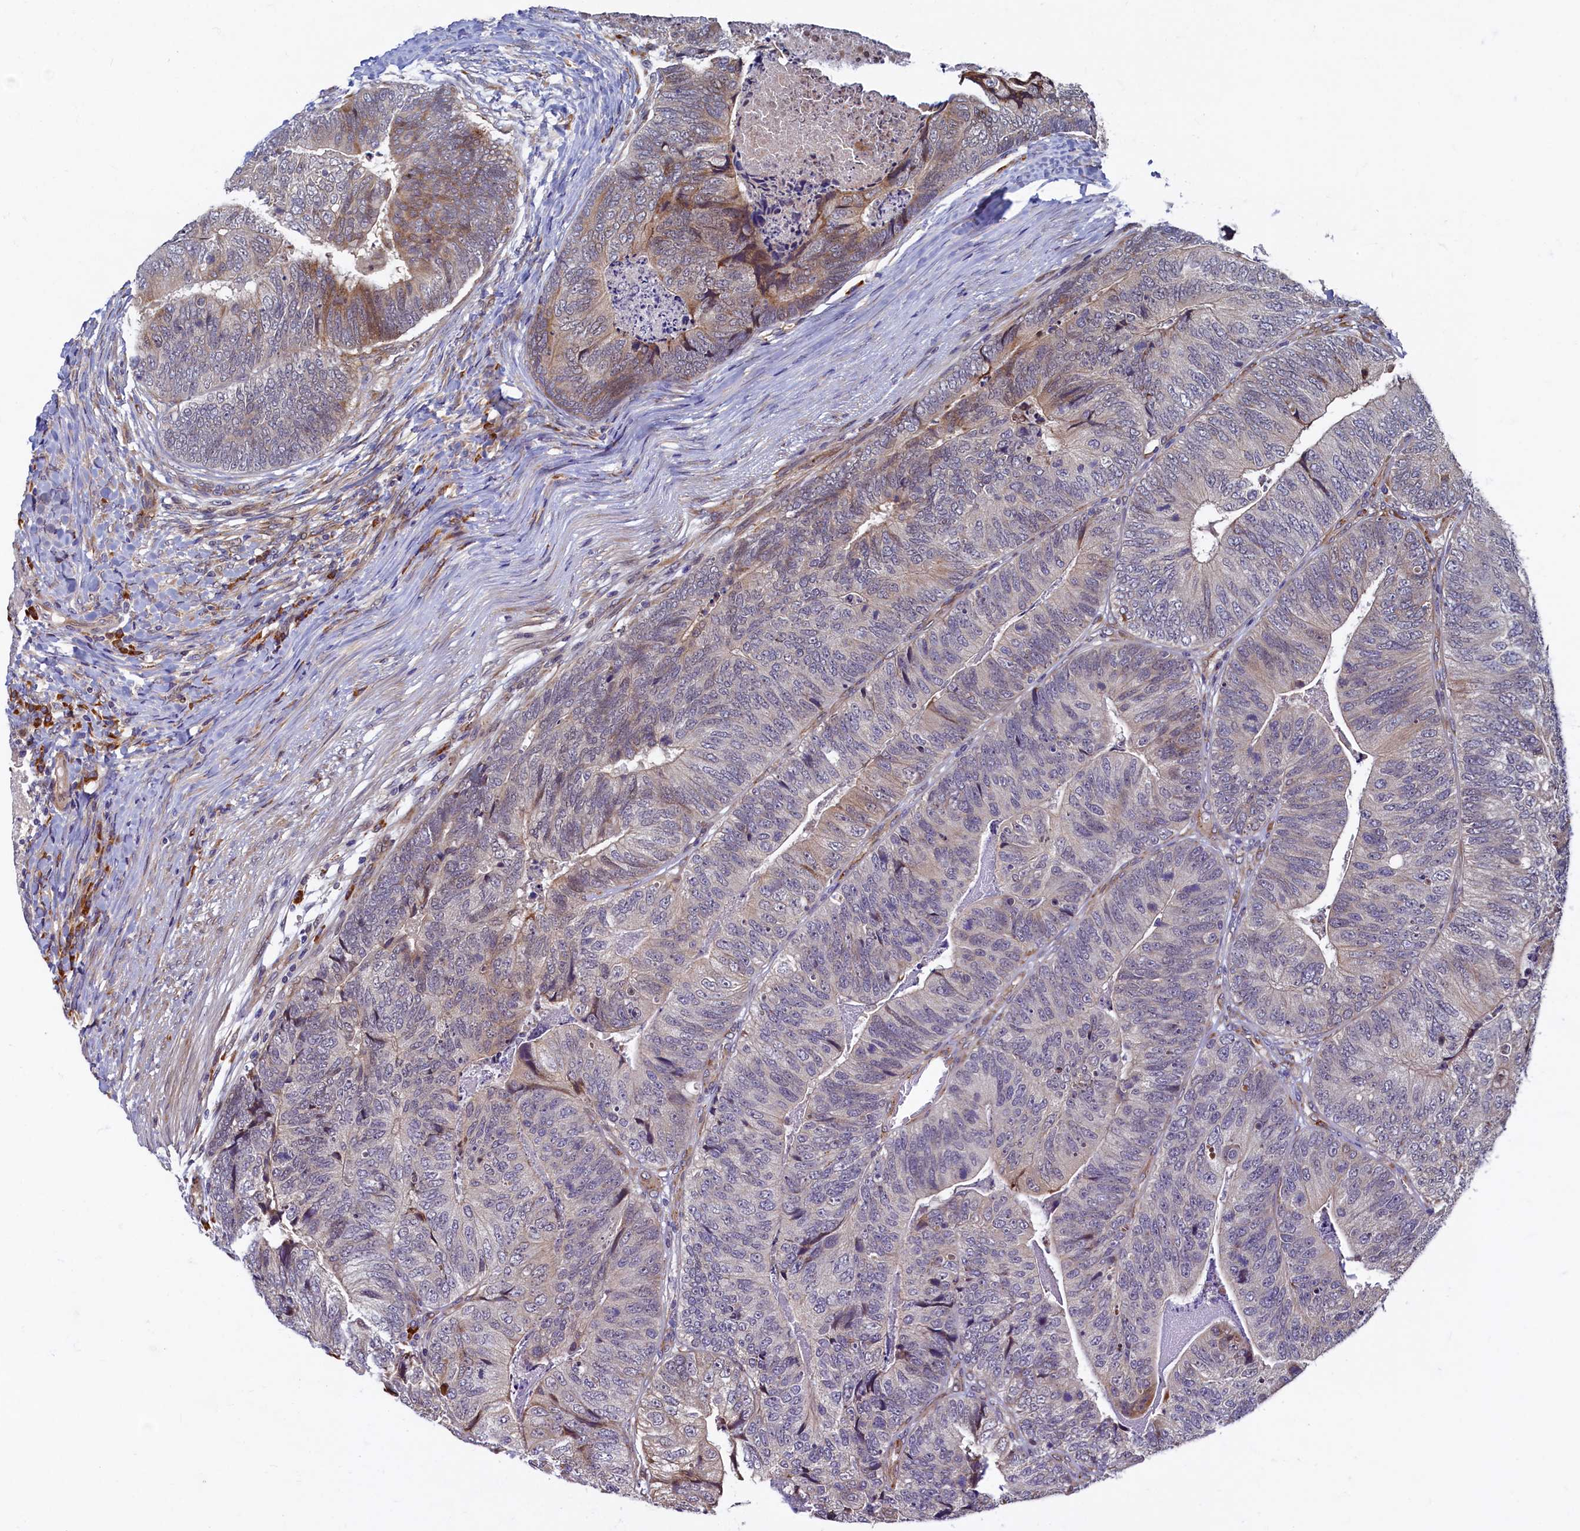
{"staining": {"intensity": "negative", "quantity": "none", "location": "none"}, "tissue": "colorectal cancer", "cell_type": "Tumor cells", "image_type": "cancer", "snomed": [{"axis": "morphology", "description": "Adenocarcinoma, NOS"}, {"axis": "topography", "description": "Colon"}], "caption": "This is a image of immunohistochemistry staining of adenocarcinoma (colorectal), which shows no staining in tumor cells.", "gene": "SLC16A14", "patient": {"sex": "female", "age": 67}}